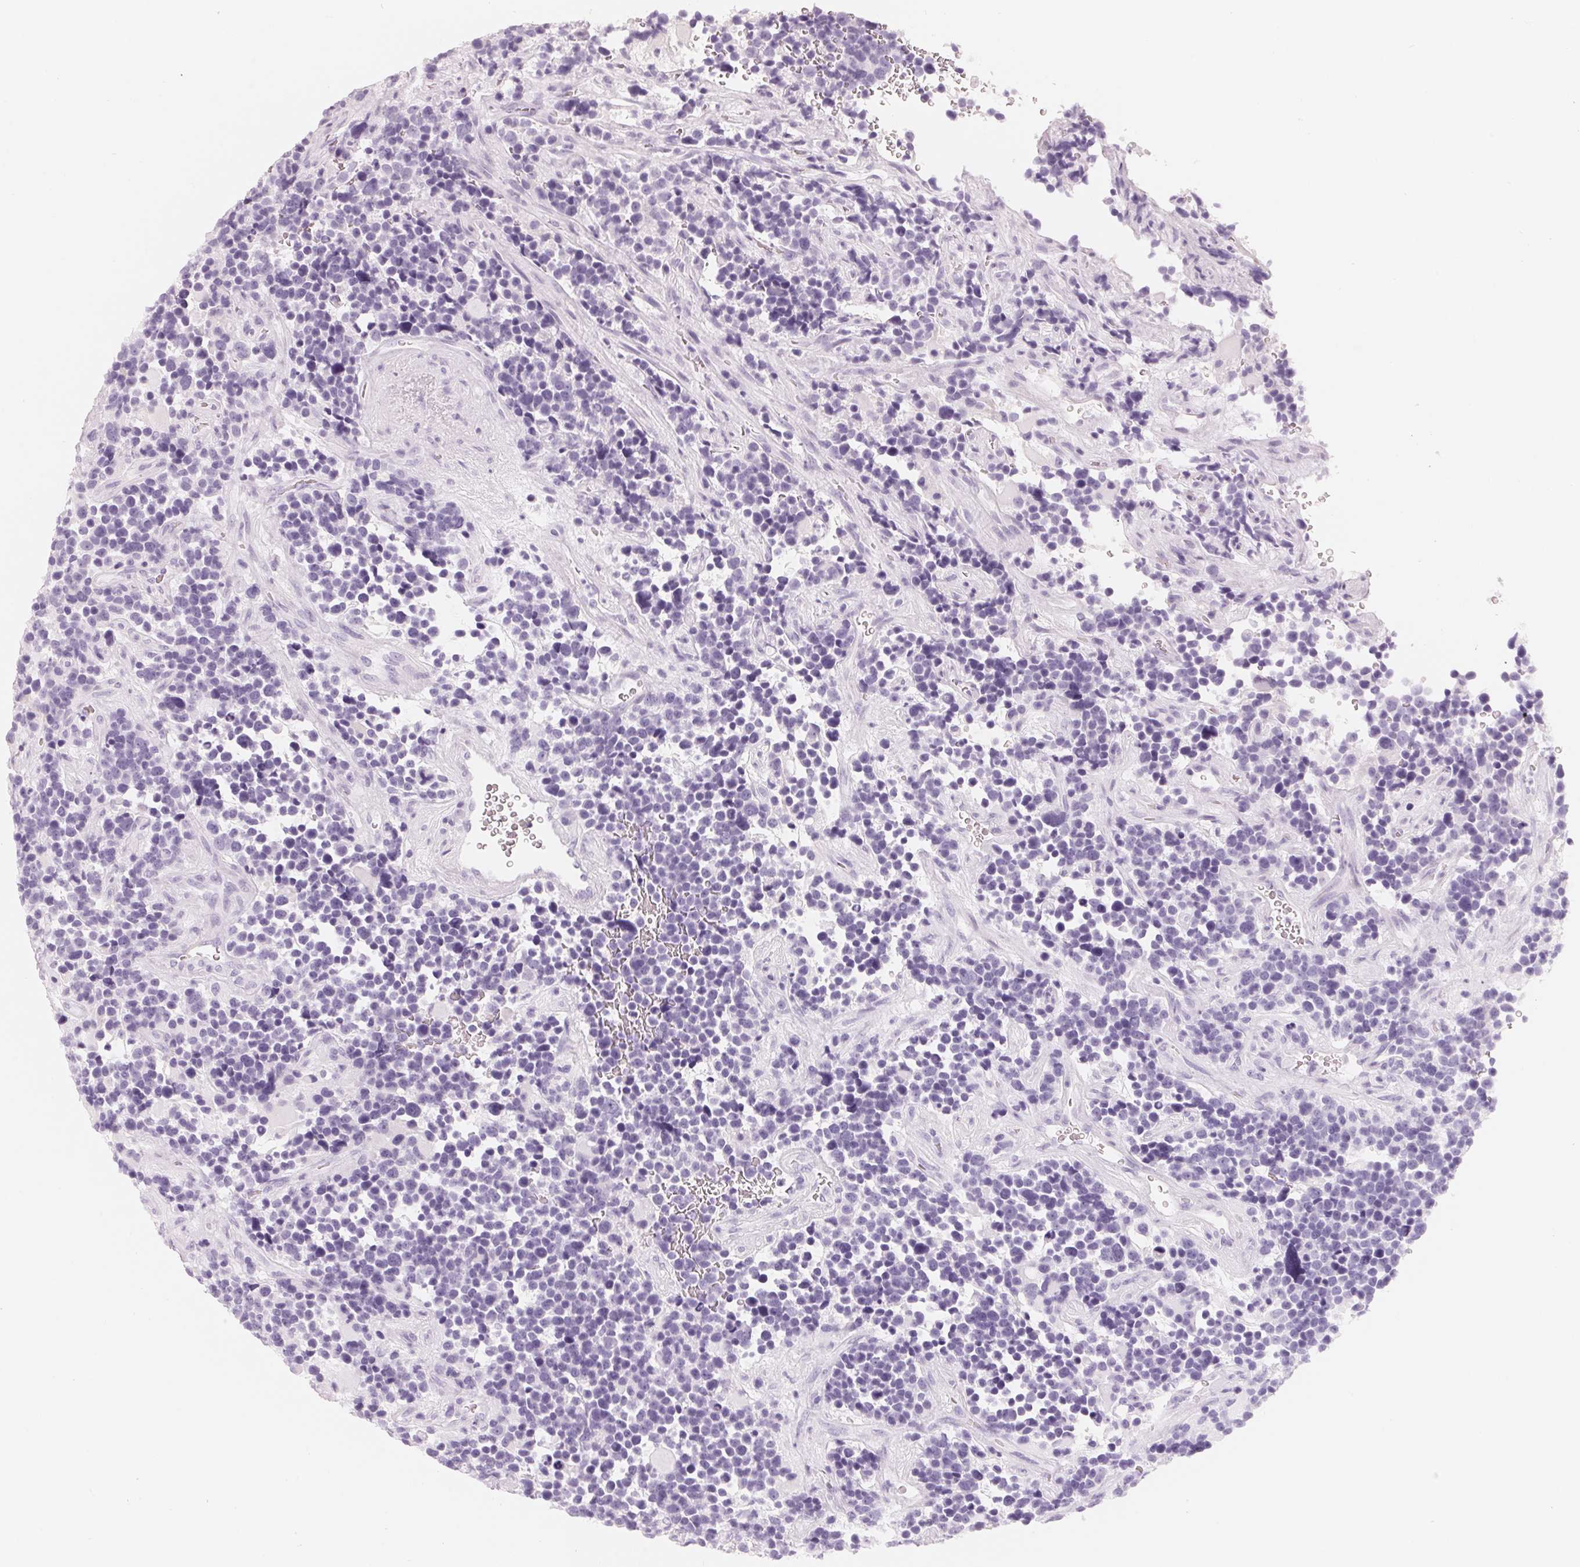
{"staining": {"intensity": "negative", "quantity": "none", "location": "none"}, "tissue": "glioma", "cell_type": "Tumor cells", "image_type": "cancer", "snomed": [{"axis": "morphology", "description": "Glioma, malignant, High grade"}, {"axis": "topography", "description": "Brain"}], "caption": "DAB (3,3'-diaminobenzidine) immunohistochemical staining of malignant high-grade glioma demonstrates no significant staining in tumor cells.", "gene": "CFHR2", "patient": {"sex": "male", "age": 33}}